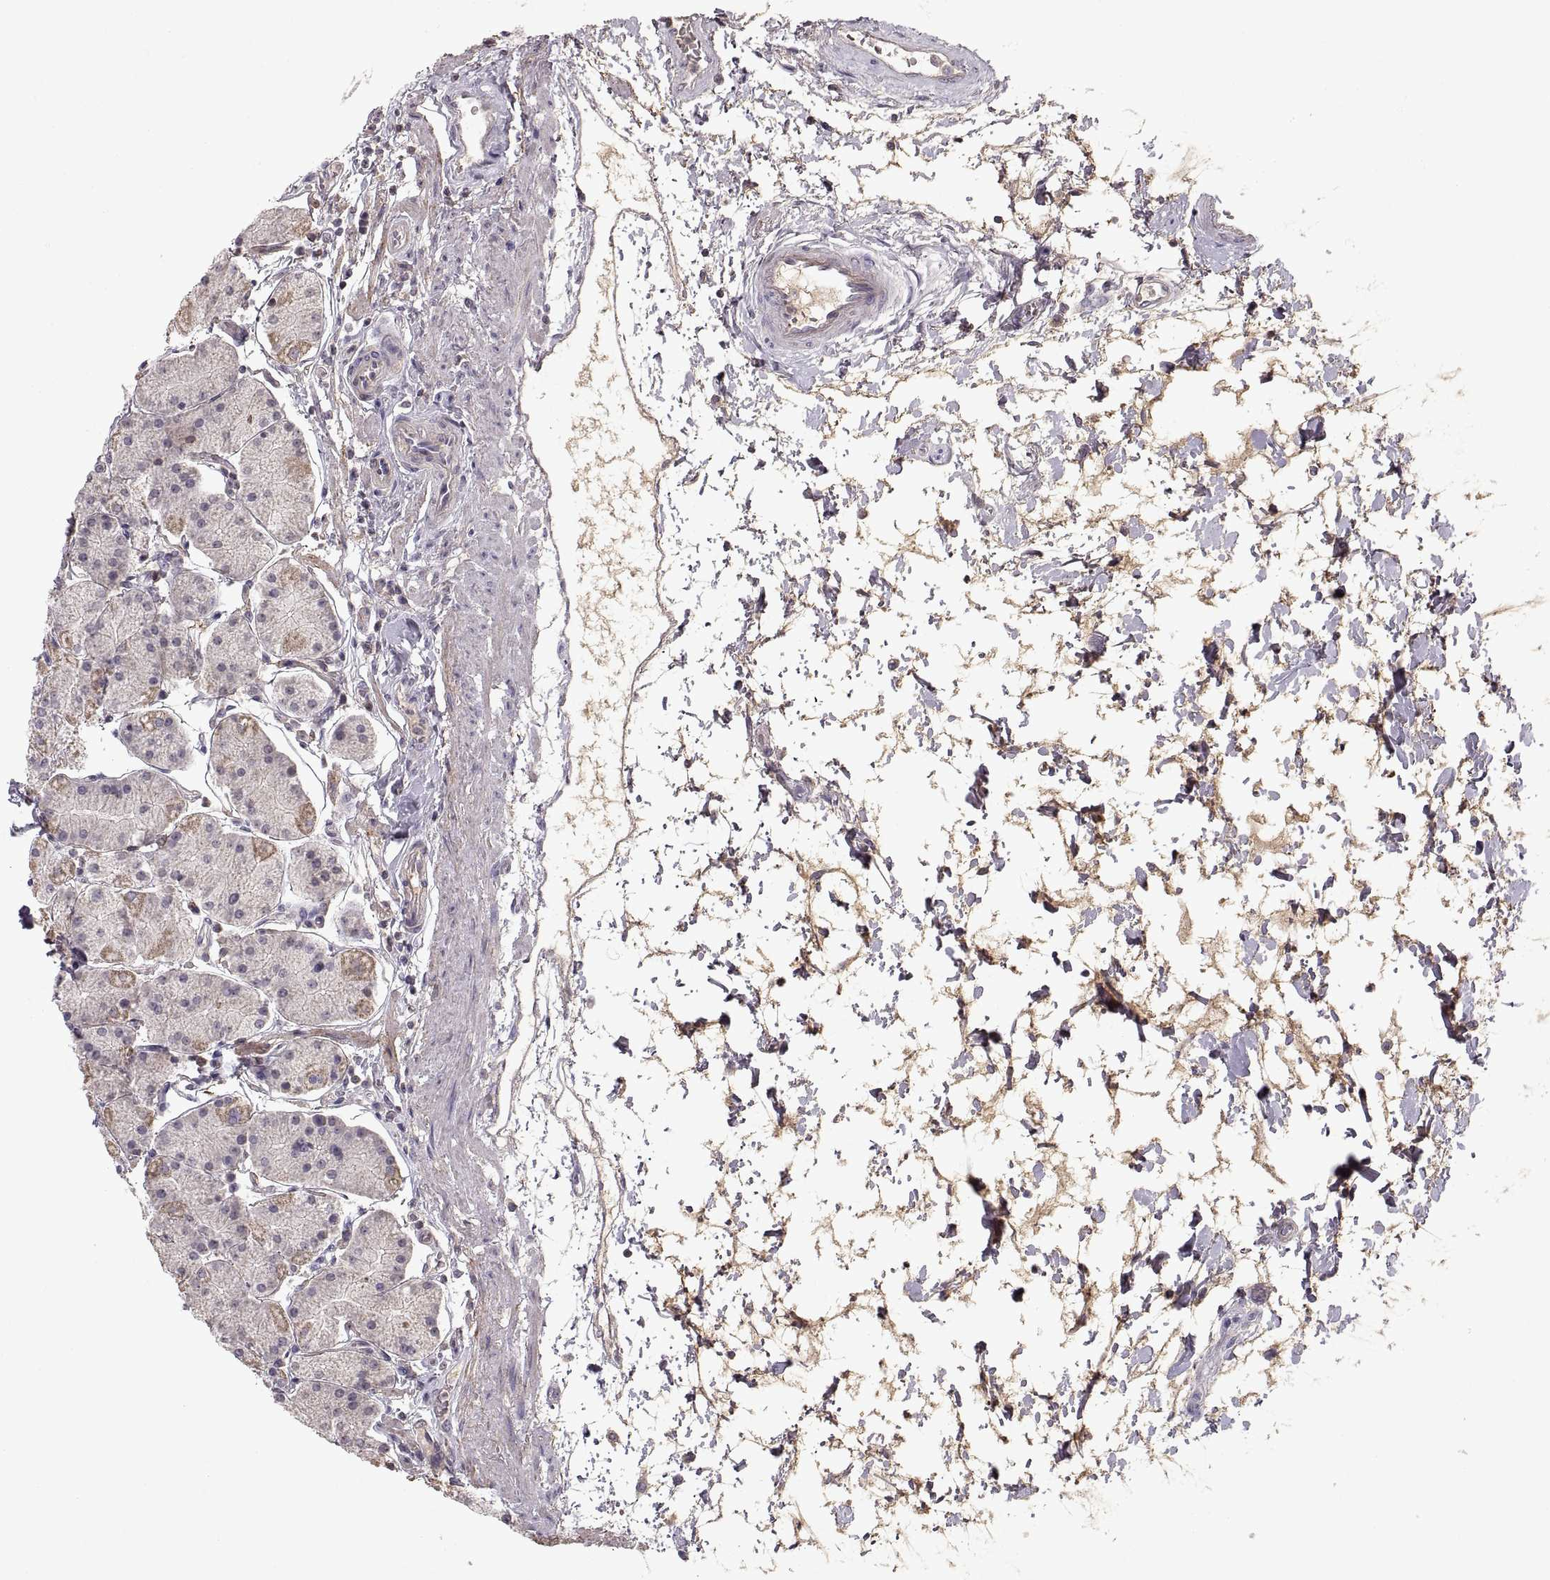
{"staining": {"intensity": "moderate", "quantity": "<25%", "location": "cytoplasmic/membranous"}, "tissue": "stomach", "cell_type": "Glandular cells", "image_type": "normal", "snomed": [{"axis": "morphology", "description": "Normal tissue, NOS"}, {"axis": "topography", "description": "Stomach"}], "caption": "High-power microscopy captured an immunohistochemistry micrograph of normal stomach, revealing moderate cytoplasmic/membranous positivity in about <25% of glandular cells.", "gene": "ADAM11", "patient": {"sex": "male", "age": 54}}